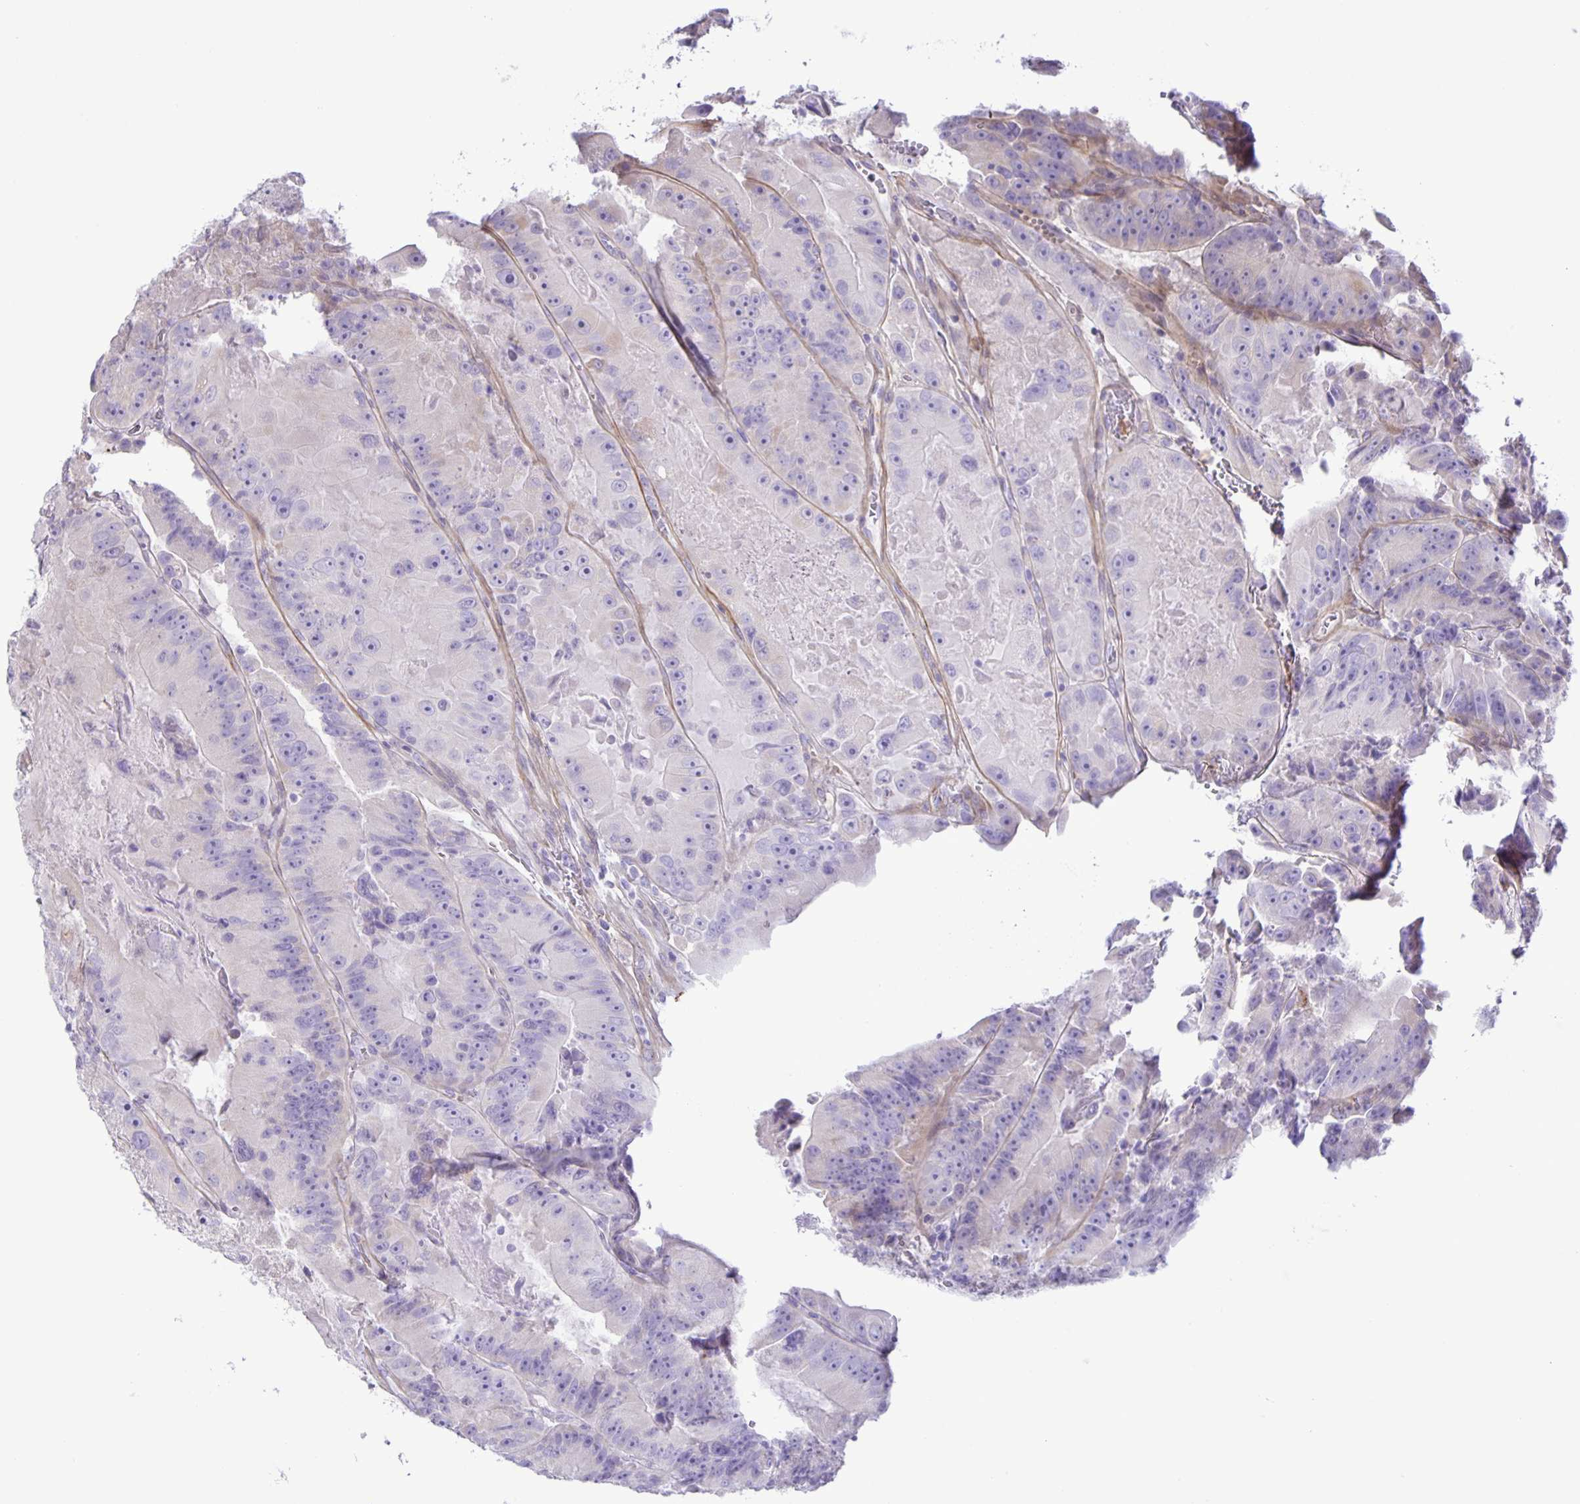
{"staining": {"intensity": "negative", "quantity": "none", "location": "none"}, "tissue": "colorectal cancer", "cell_type": "Tumor cells", "image_type": "cancer", "snomed": [{"axis": "morphology", "description": "Adenocarcinoma, NOS"}, {"axis": "topography", "description": "Colon"}], "caption": "IHC micrograph of neoplastic tissue: adenocarcinoma (colorectal) stained with DAB shows no significant protein positivity in tumor cells.", "gene": "ADCK1", "patient": {"sex": "female", "age": 86}}